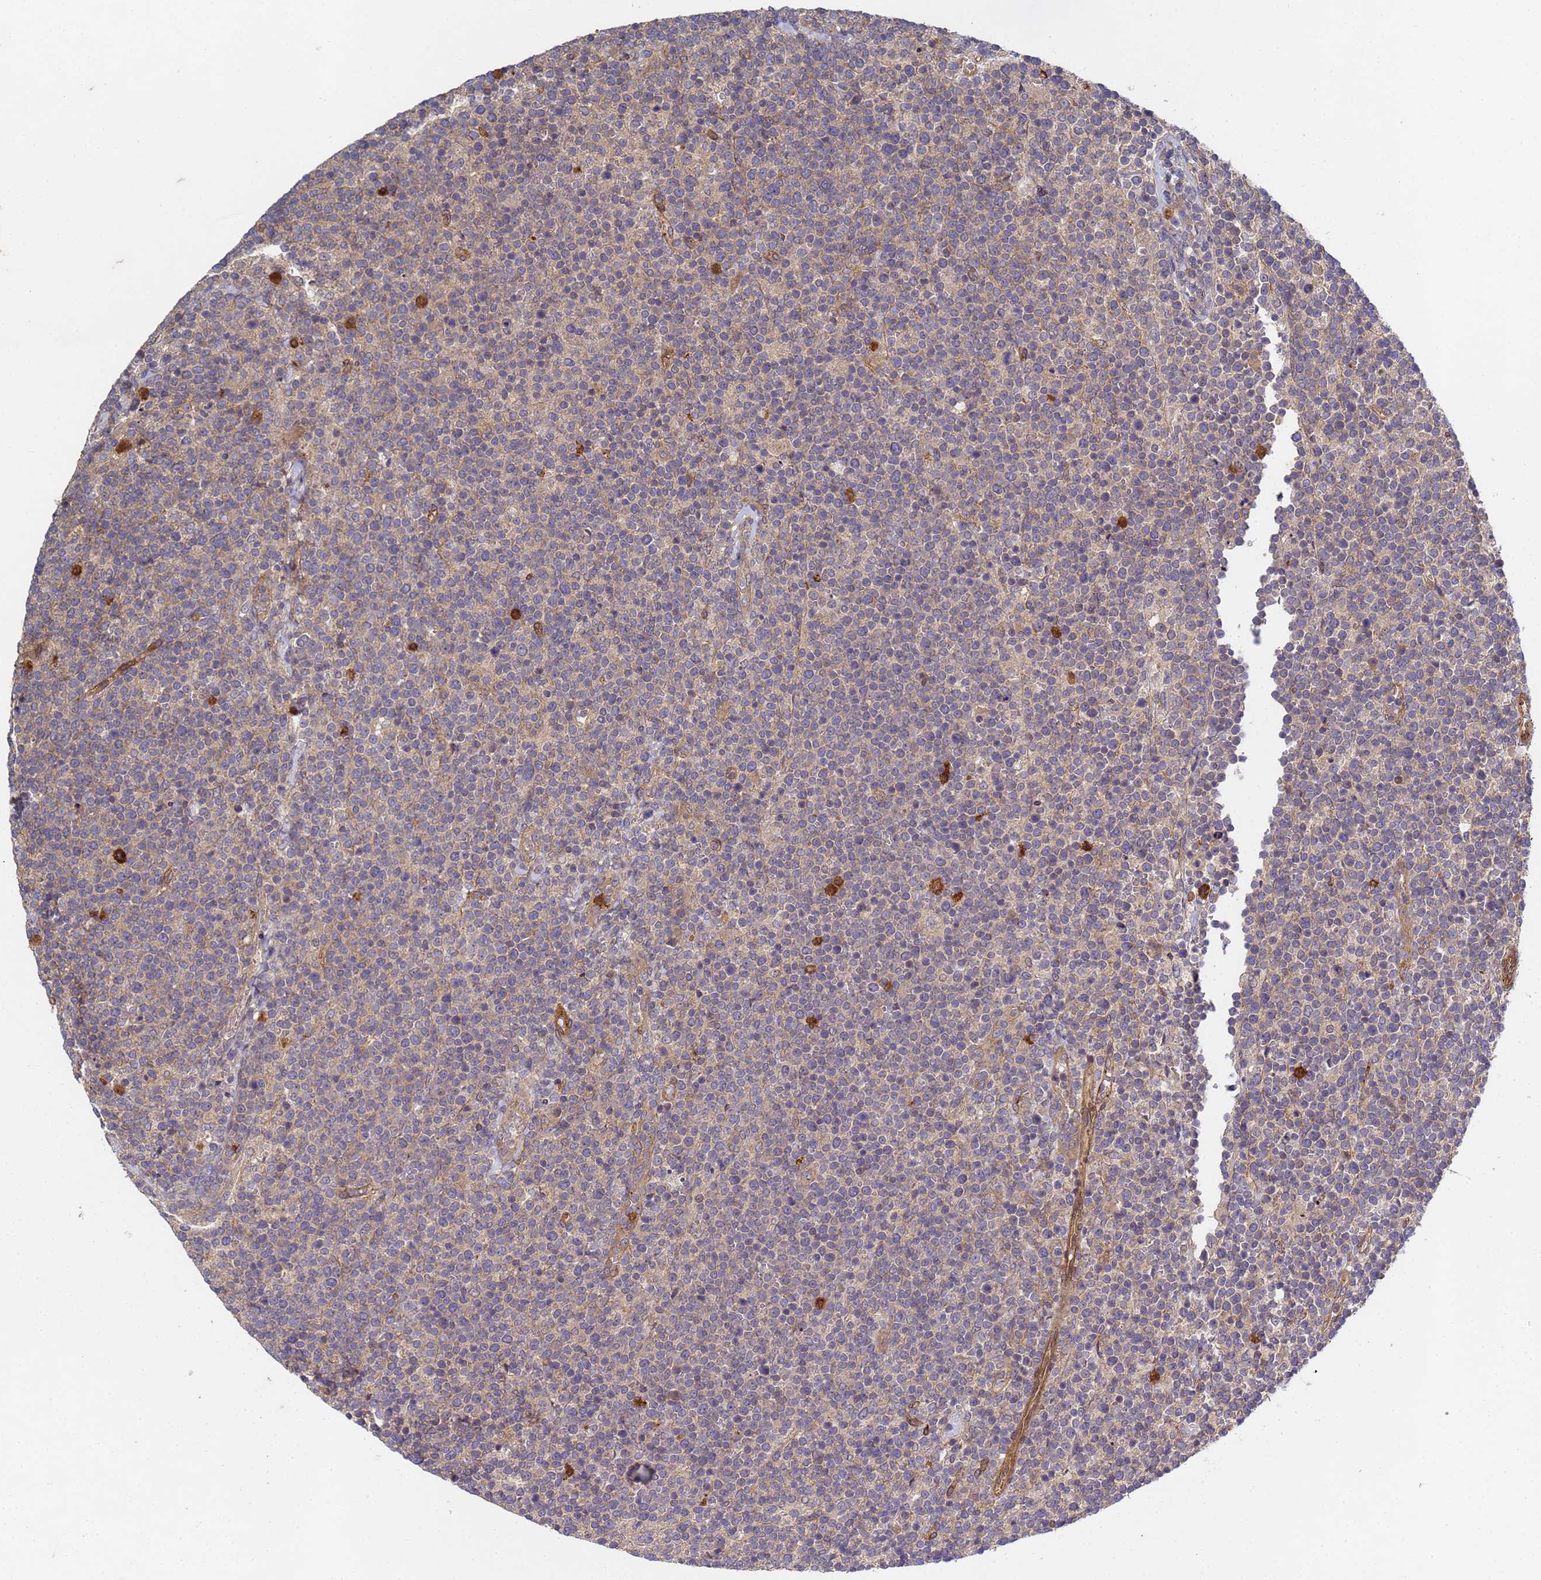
{"staining": {"intensity": "weak", "quantity": "<25%", "location": "cytoplasmic/membranous"}, "tissue": "lymphoma", "cell_type": "Tumor cells", "image_type": "cancer", "snomed": [{"axis": "morphology", "description": "Malignant lymphoma, non-Hodgkin's type, High grade"}, {"axis": "topography", "description": "Lymph node"}], "caption": "Tumor cells show no significant protein expression in lymphoma.", "gene": "C8orf34", "patient": {"sex": "male", "age": 61}}